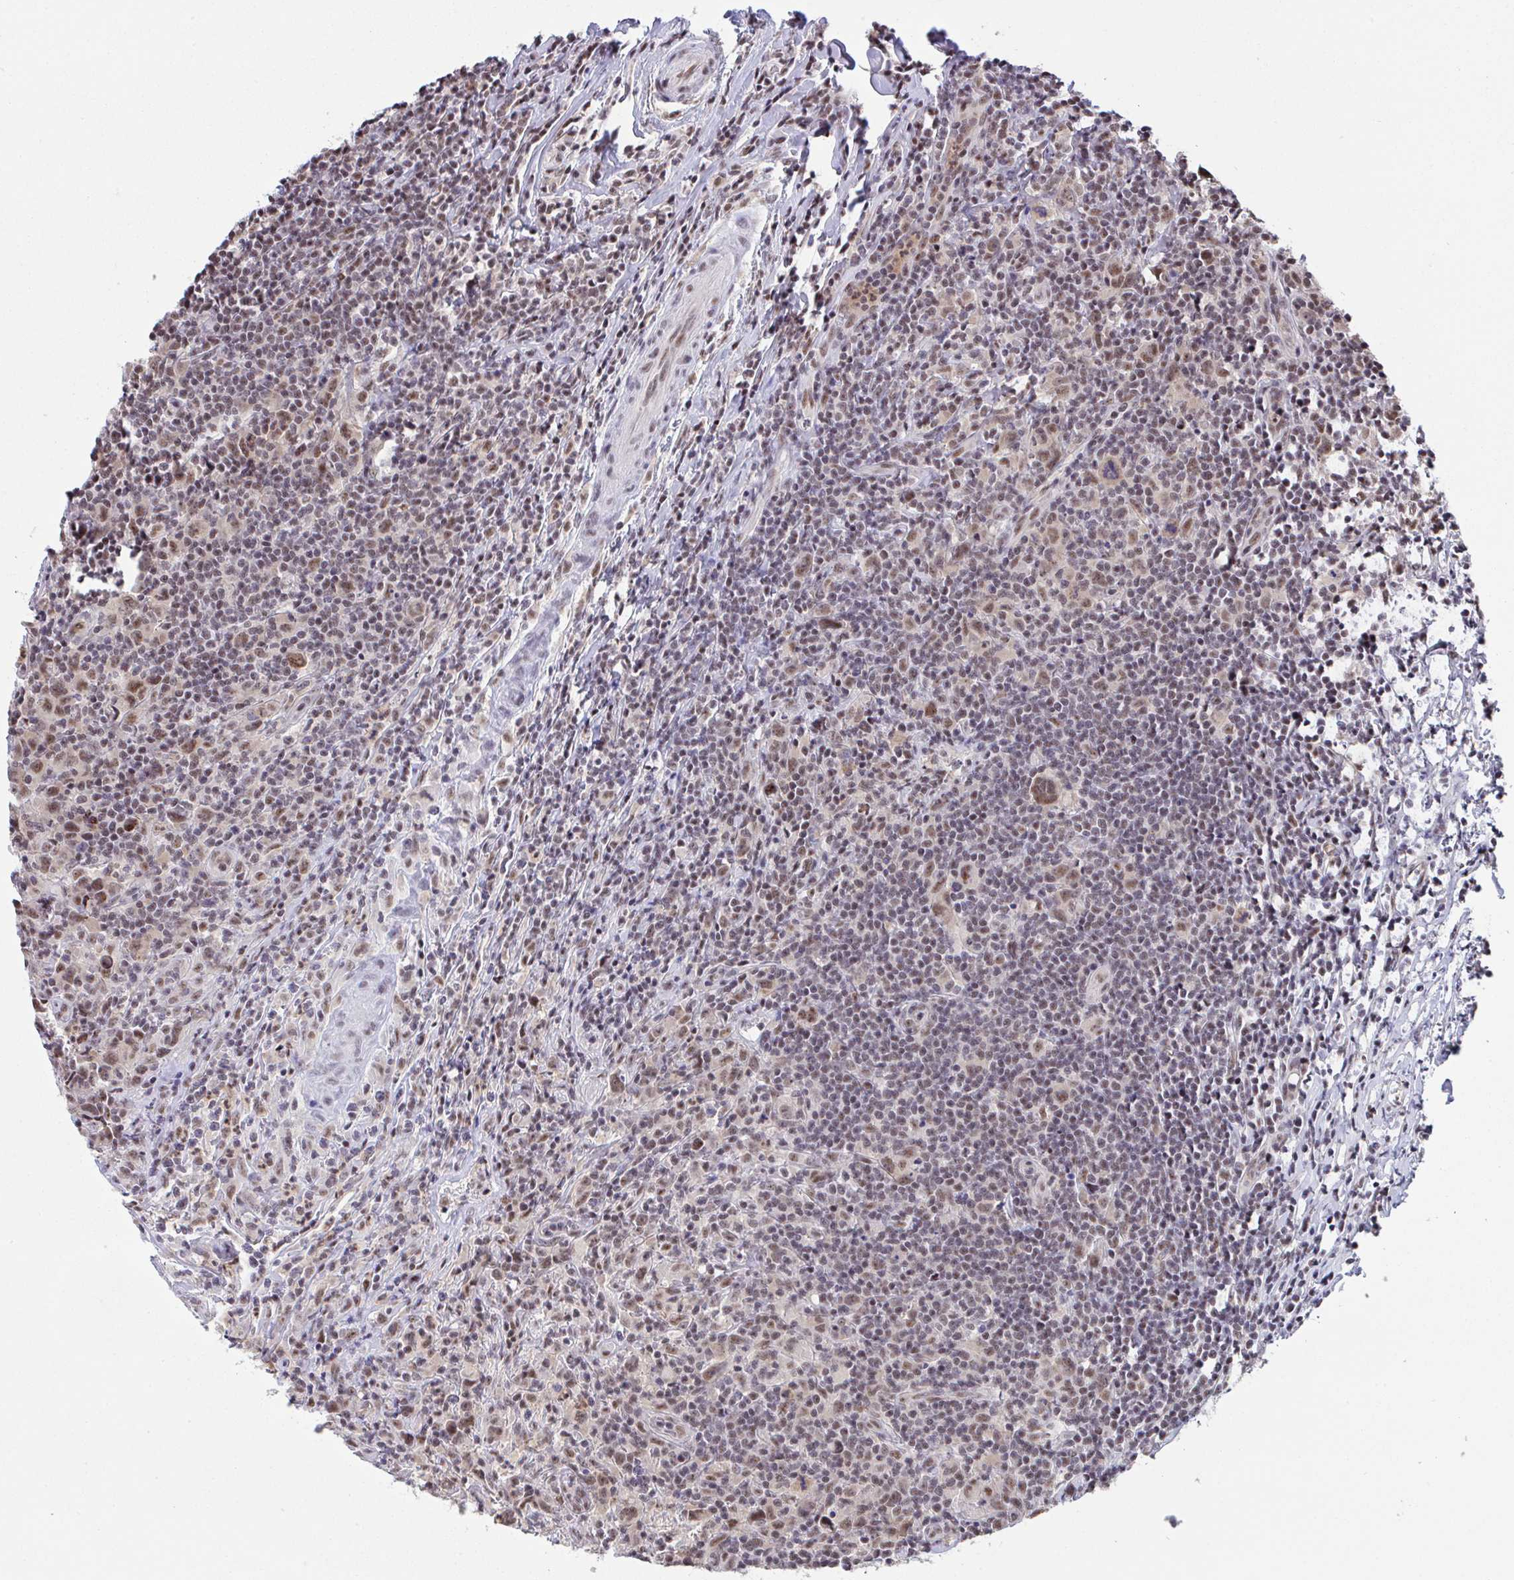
{"staining": {"intensity": "moderate", "quantity": ">75%", "location": "nuclear"}, "tissue": "lymphoma", "cell_type": "Tumor cells", "image_type": "cancer", "snomed": [{"axis": "morphology", "description": "Hodgkin's disease, NOS"}, {"axis": "topography", "description": "Lymph node"}], "caption": "A high-resolution image shows IHC staining of Hodgkin's disease, which demonstrates moderate nuclear staining in about >75% of tumor cells. (DAB IHC, brown staining for protein, blue staining for nuclei).", "gene": "OR6K3", "patient": {"sex": "female", "age": 18}}